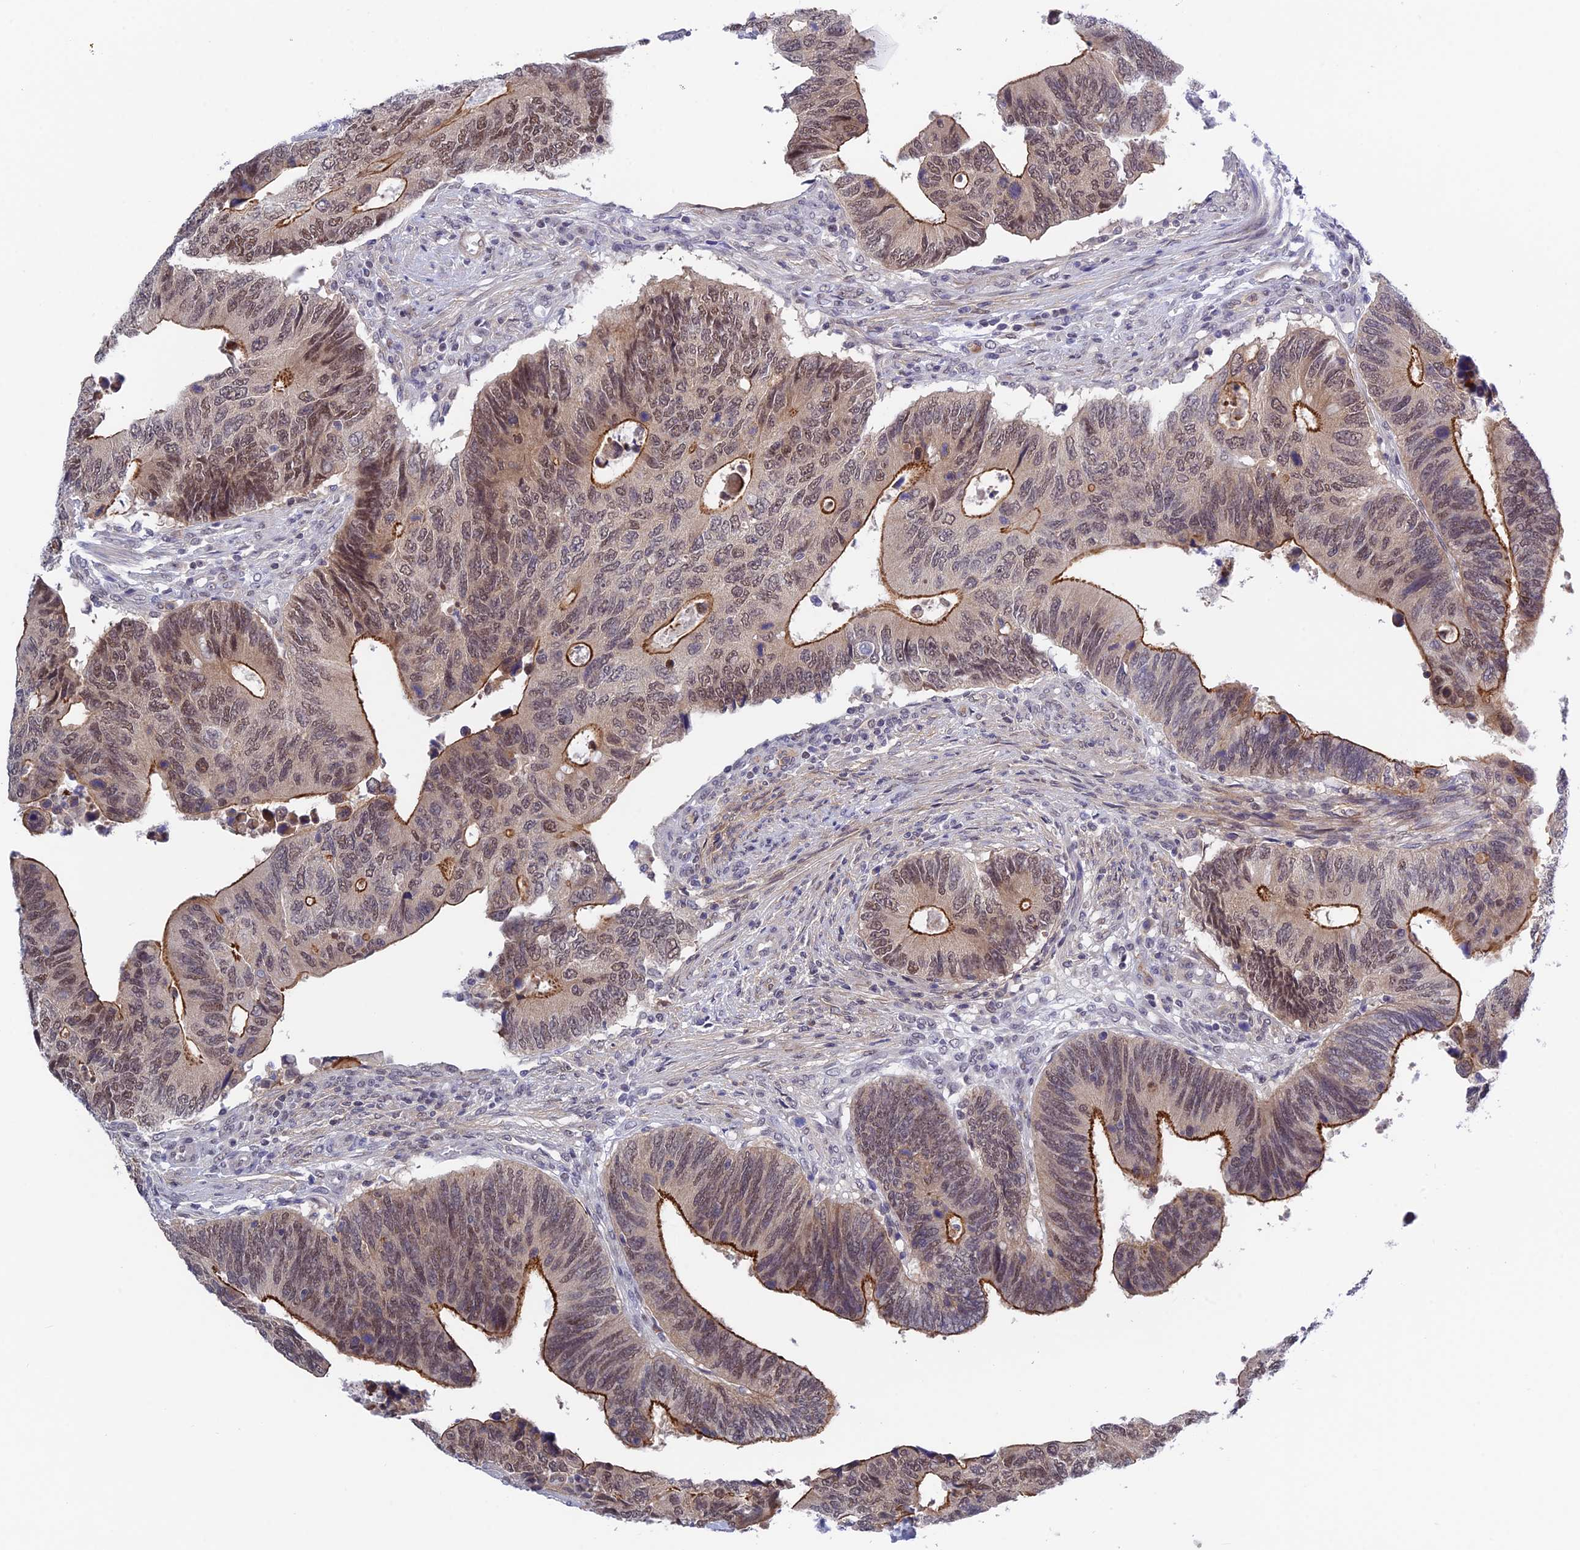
{"staining": {"intensity": "strong", "quantity": "25%-75%", "location": "cytoplasmic/membranous,nuclear"}, "tissue": "colorectal cancer", "cell_type": "Tumor cells", "image_type": "cancer", "snomed": [{"axis": "morphology", "description": "Adenocarcinoma, NOS"}, {"axis": "topography", "description": "Colon"}], "caption": "IHC (DAB) staining of adenocarcinoma (colorectal) shows strong cytoplasmic/membranous and nuclear protein staining in about 25%-75% of tumor cells. Using DAB (brown) and hematoxylin (blue) stains, captured at high magnification using brightfield microscopy.", "gene": "TCEA1", "patient": {"sex": "male", "age": 87}}